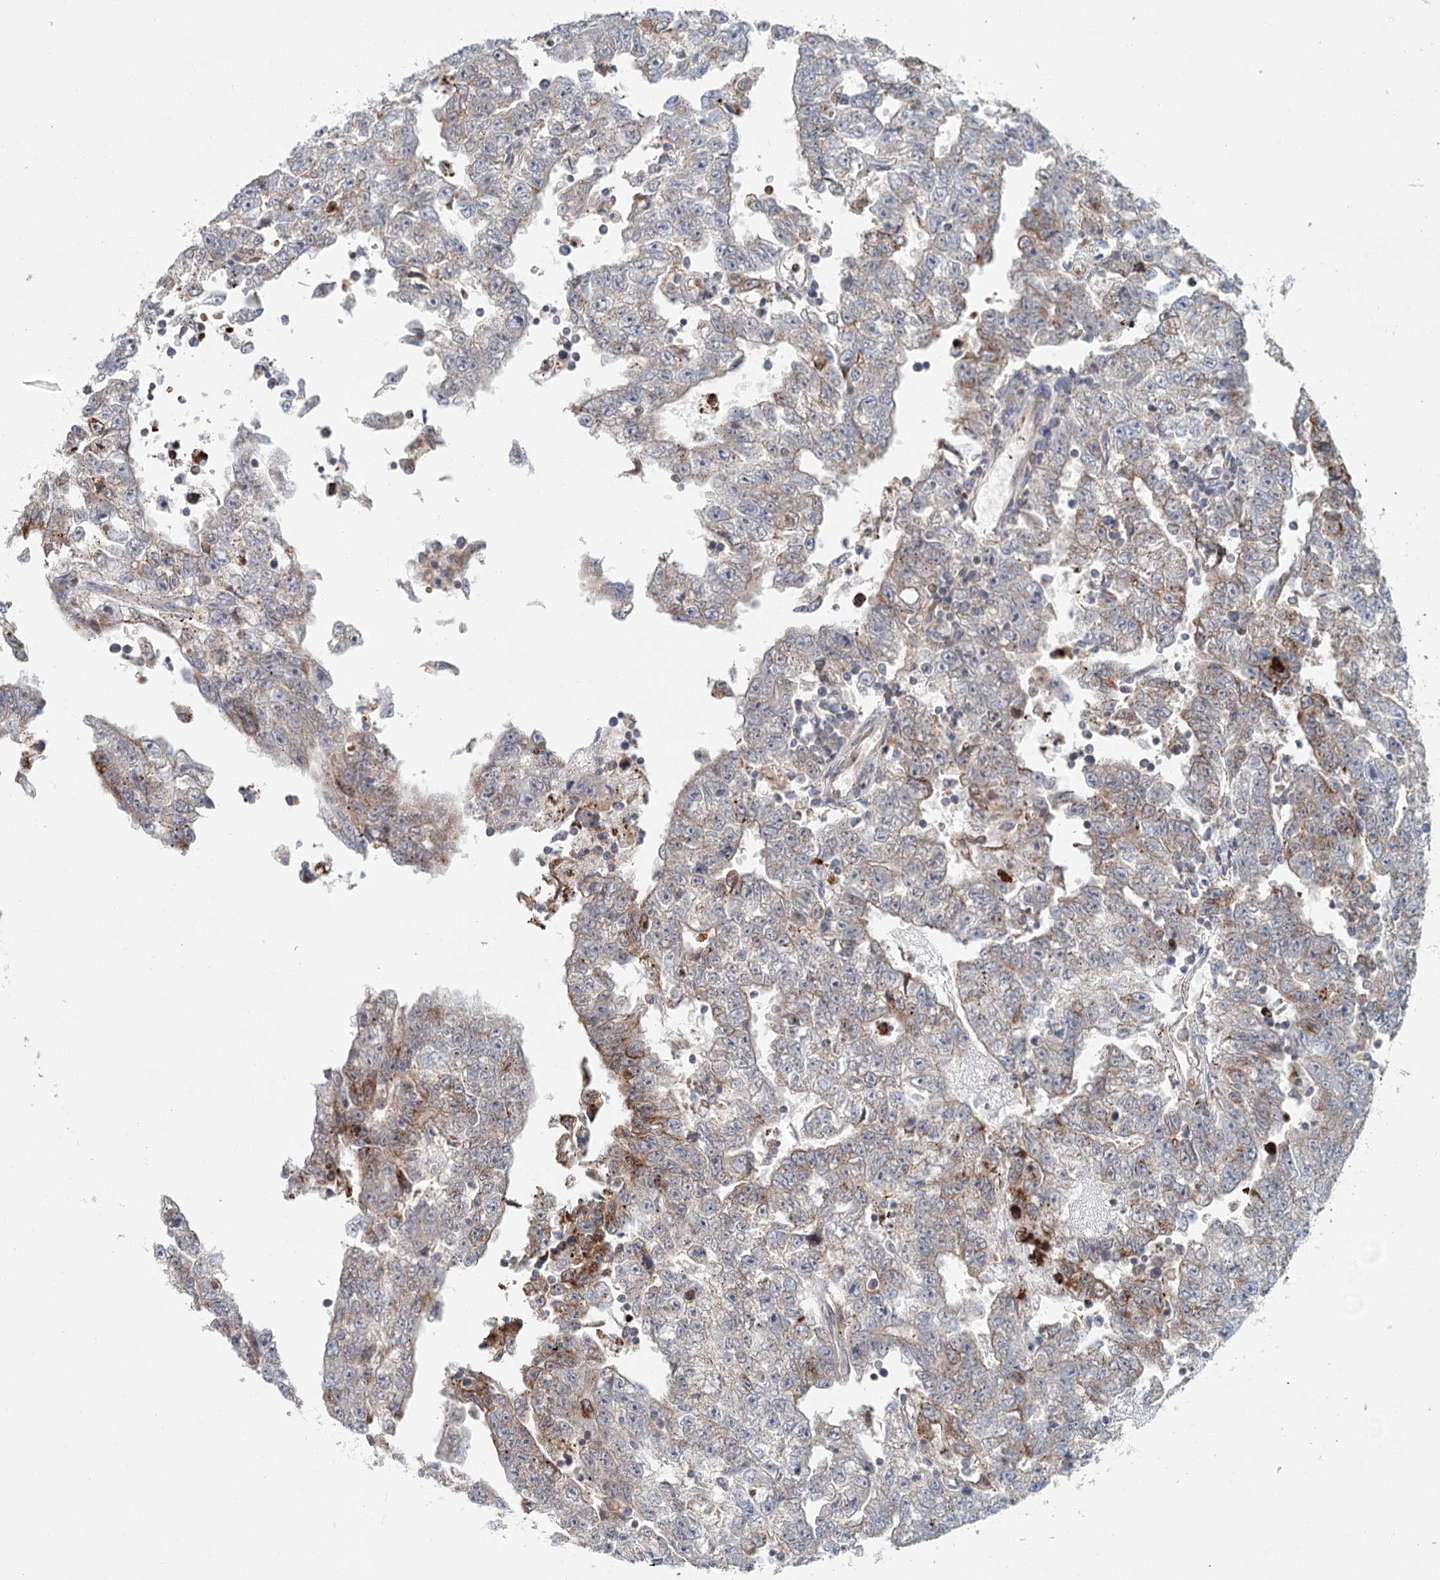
{"staining": {"intensity": "moderate", "quantity": "<25%", "location": "cytoplasmic/membranous"}, "tissue": "testis cancer", "cell_type": "Tumor cells", "image_type": "cancer", "snomed": [{"axis": "morphology", "description": "Carcinoma, Embryonal, NOS"}, {"axis": "topography", "description": "Testis"}], "caption": "Testis embryonal carcinoma stained with a brown dye demonstrates moderate cytoplasmic/membranous positive staining in about <25% of tumor cells.", "gene": "ADK", "patient": {"sex": "male", "age": 25}}